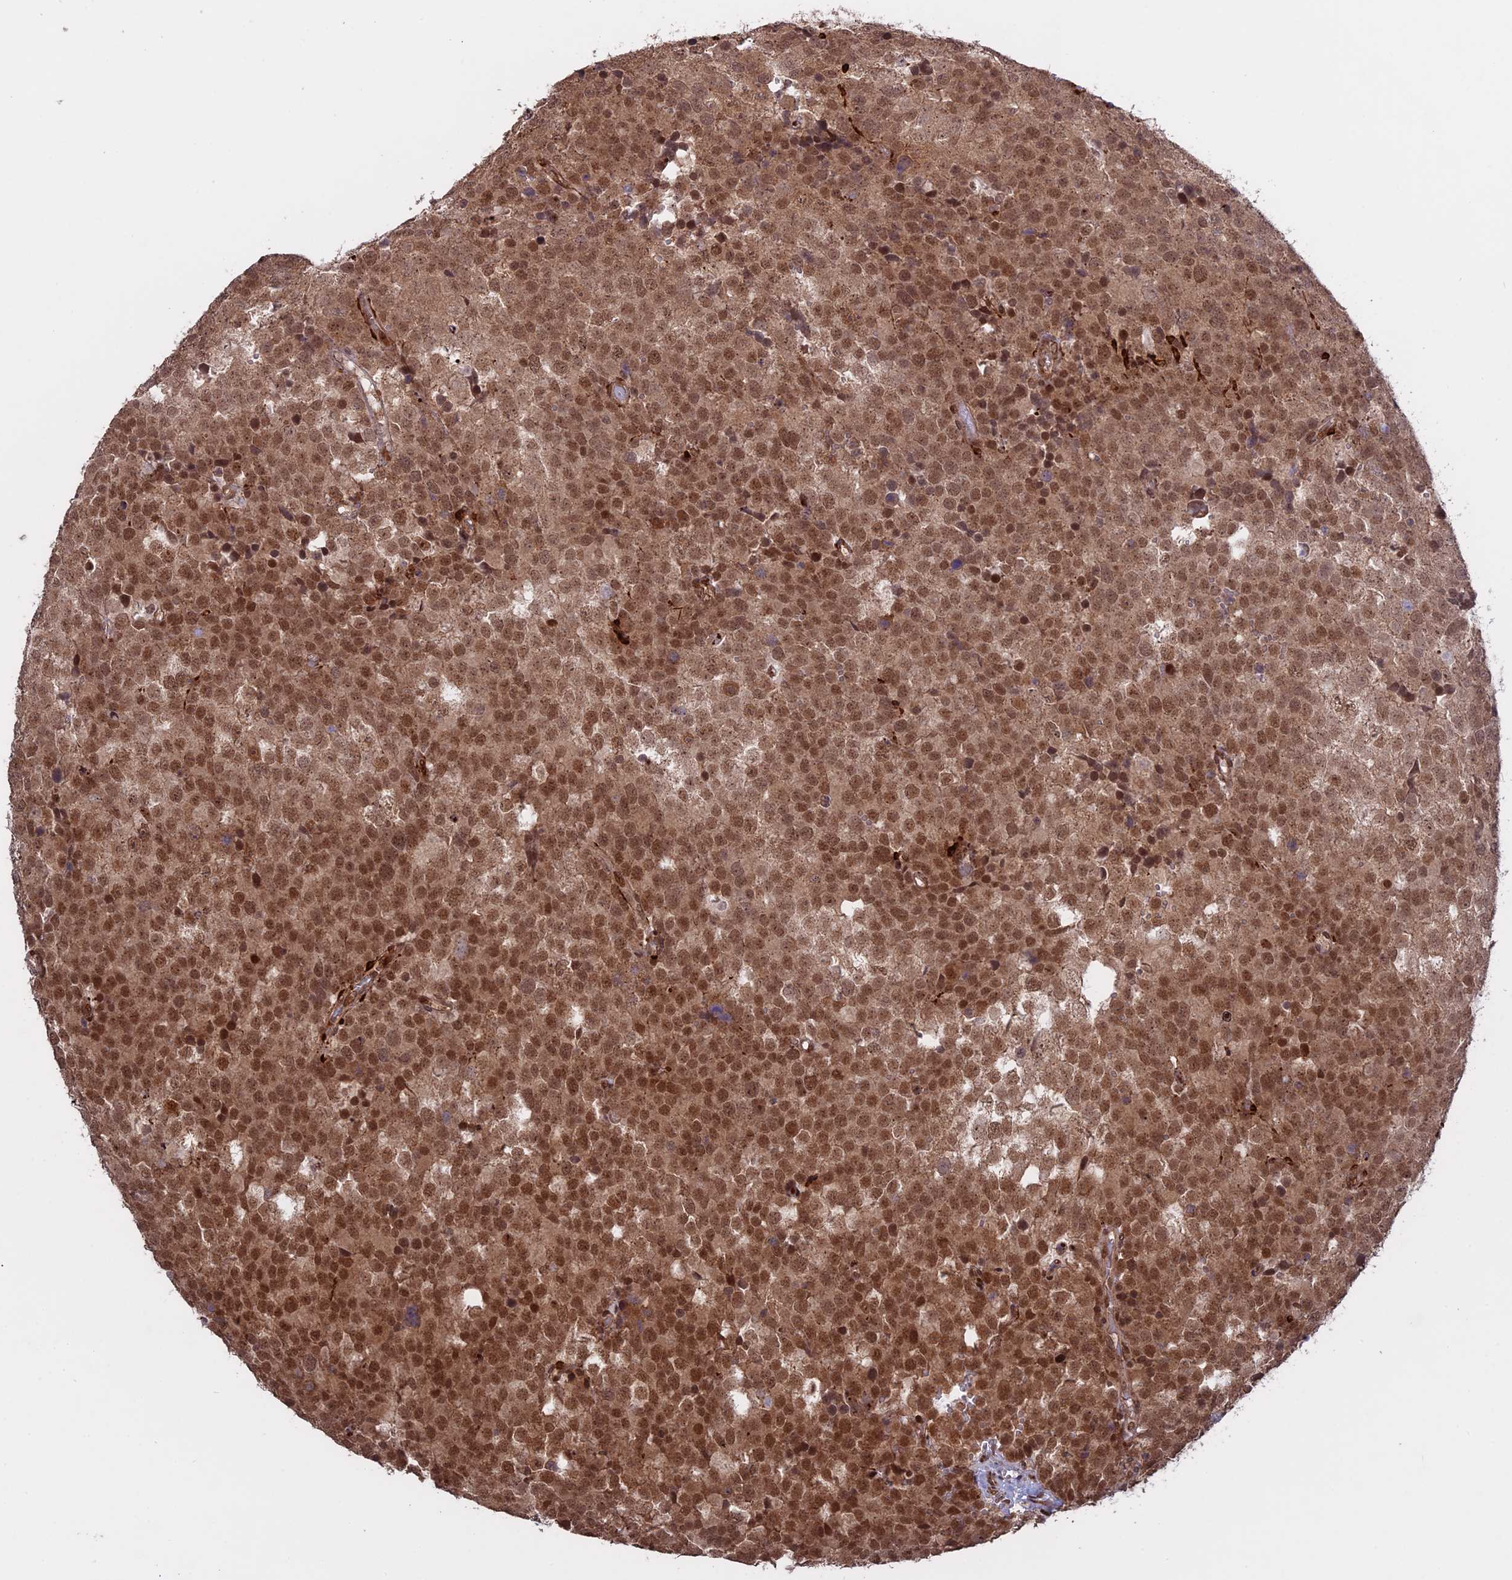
{"staining": {"intensity": "moderate", "quantity": ">75%", "location": "cytoplasmic/membranous,nuclear"}, "tissue": "testis cancer", "cell_type": "Tumor cells", "image_type": "cancer", "snomed": [{"axis": "morphology", "description": "Seminoma, NOS"}, {"axis": "topography", "description": "Testis"}], "caption": "Protein expression analysis of testis seminoma exhibits moderate cytoplasmic/membranous and nuclear positivity in about >75% of tumor cells.", "gene": "PKIG", "patient": {"sex": "male", "age": 71}}